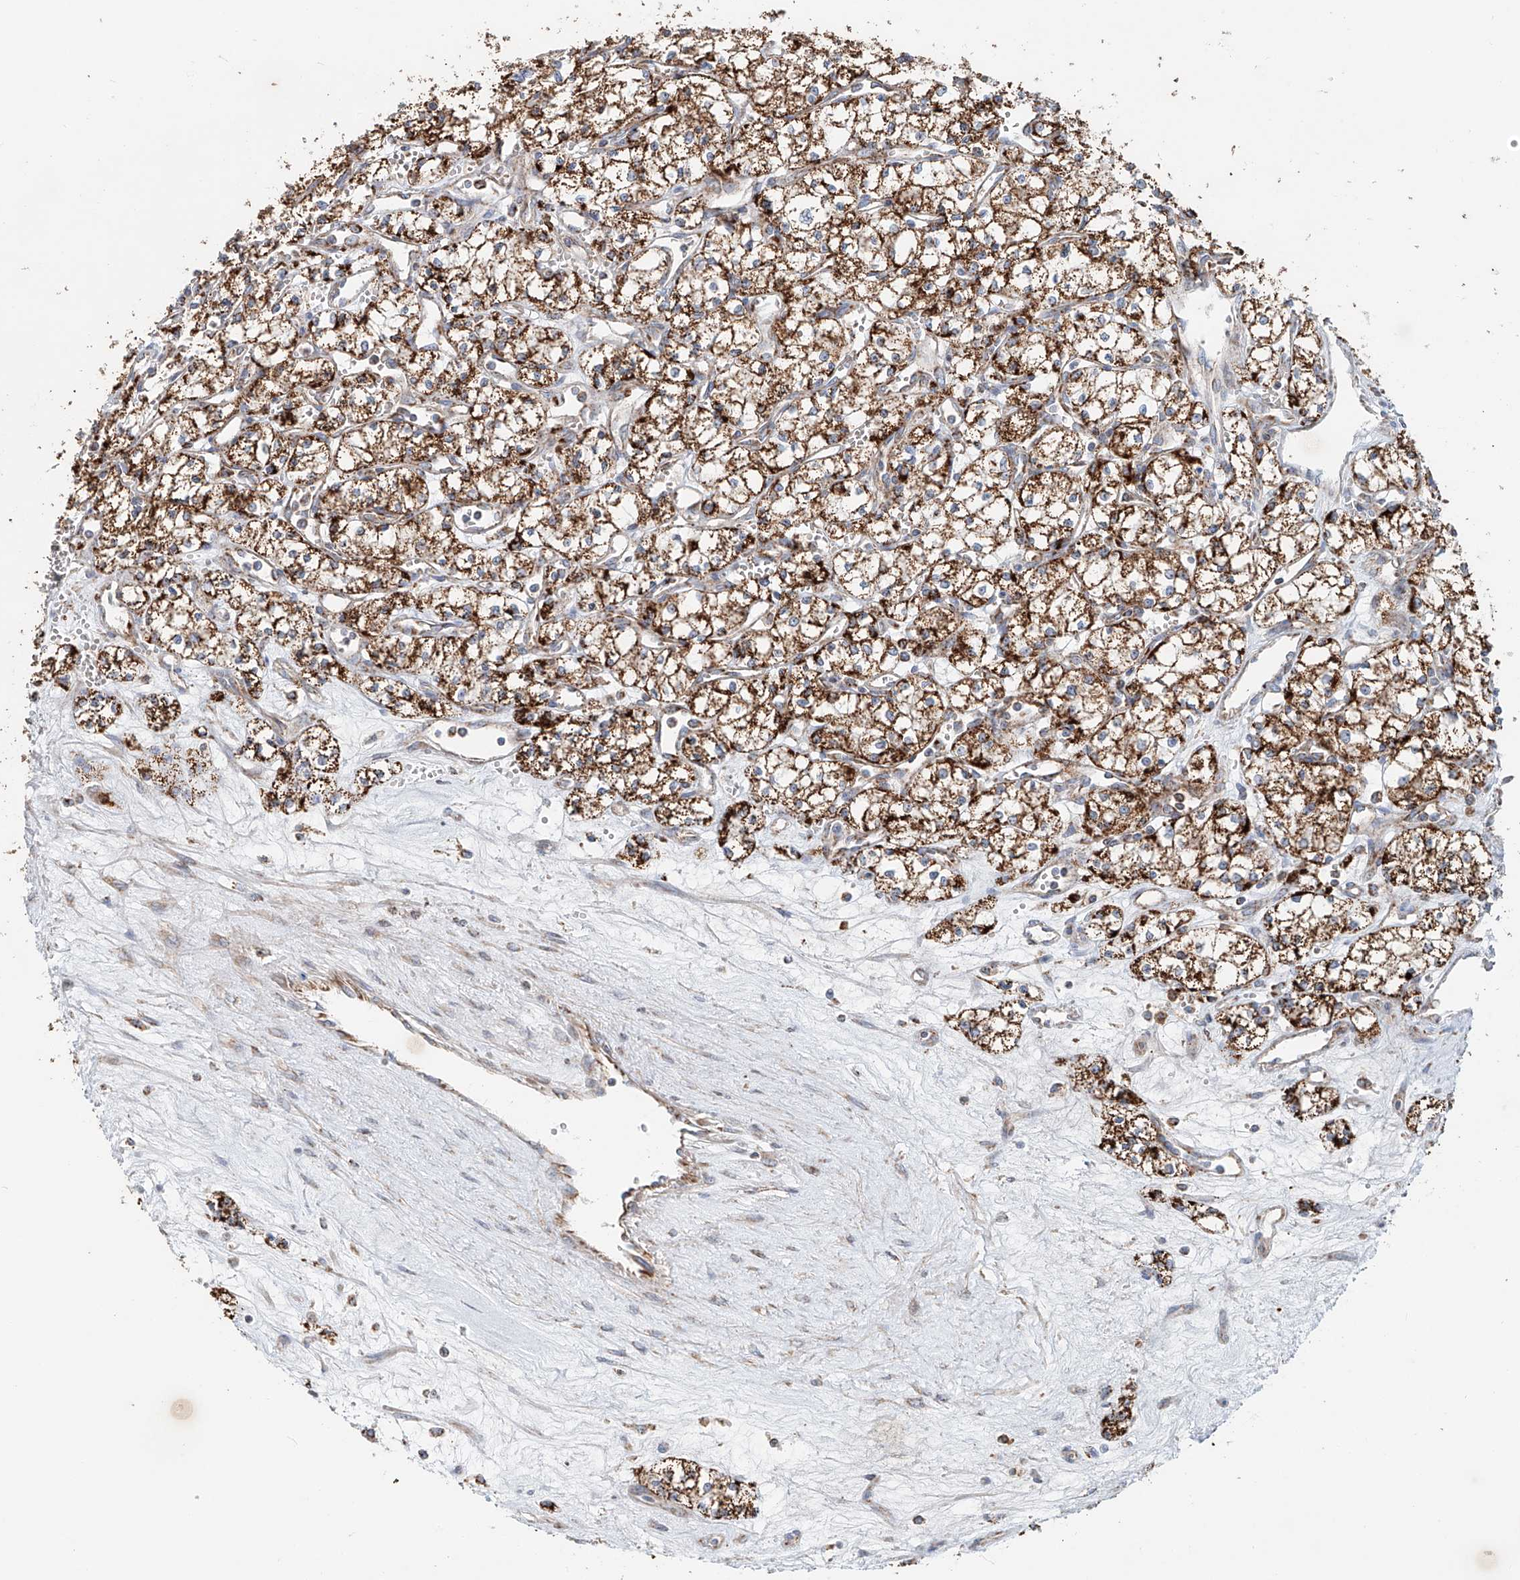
{"staining": {"intensity": "strong", "quantity": ">75%", "location": "cytoplasmic/membranous"}, "tissue": "renal cancer", "cell_type": "Tumor cells", "image_type": "cancer", "snomed": [{"axis": "morphology", "description": "Adenocarcinoma, NOS"}, {"axis": "topography", "description": "Kidney"}], "caption": "A high-resolution micrograph shows immunohistochemistry (IHC) staining of adenocarcinoma (renal), which displays strong cytoplasmic/membranous staining in approximately >75% of tumor cells. The staining is performed using DAB (3,3'-diaminobenzidine) brown chromogen to label protein expression. The nuclei are counter-stained blue using hematoxylin.", "gene": "CARD10", "patient": {"sex": "male", "age": 59}}